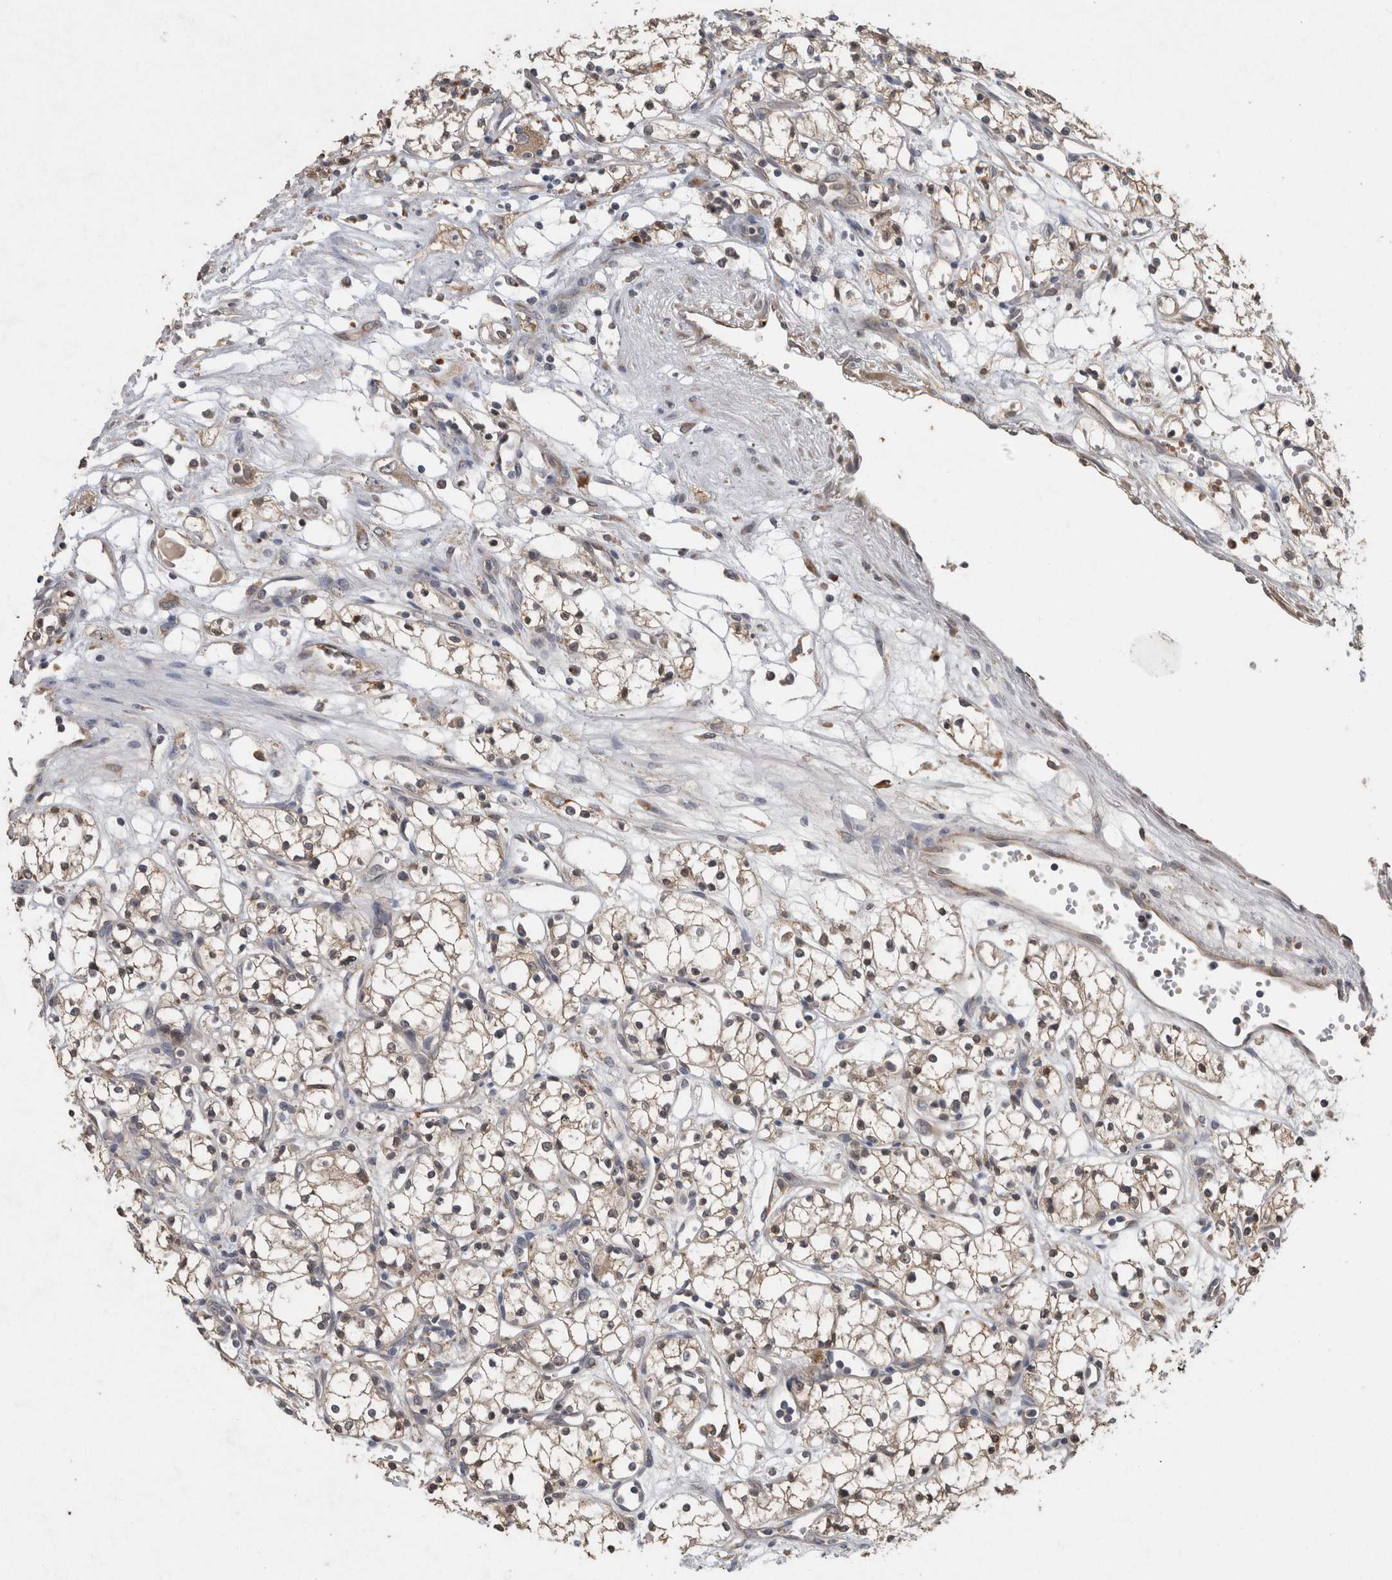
{"staining": {"intensity": "weak", "quantity": "25%-75%", "location": "cytoplasmic/membranous"}, "tissue": "renal cancer", "cell_type": "Tumor cells", "image_type": "cancer", "snomed": [{"axis": "morphology", "description": "Normal tissue, NOS"}, {"axis": "morphology", "description": "Adenocarcinoma, NOS"}, {"axis": "topography", "description": "Kidney"}], "caption": "DAB (3,3'-diaminobenzidine) immunohistochemical staining of human adenocarcinoma (renal) exhibits weak cytoplasmic/membranous protein positivity in approximately 25%-75% of tumor cells.", "gene": "ADGRL3", "patient": {"sex": "male", "age": 59}}